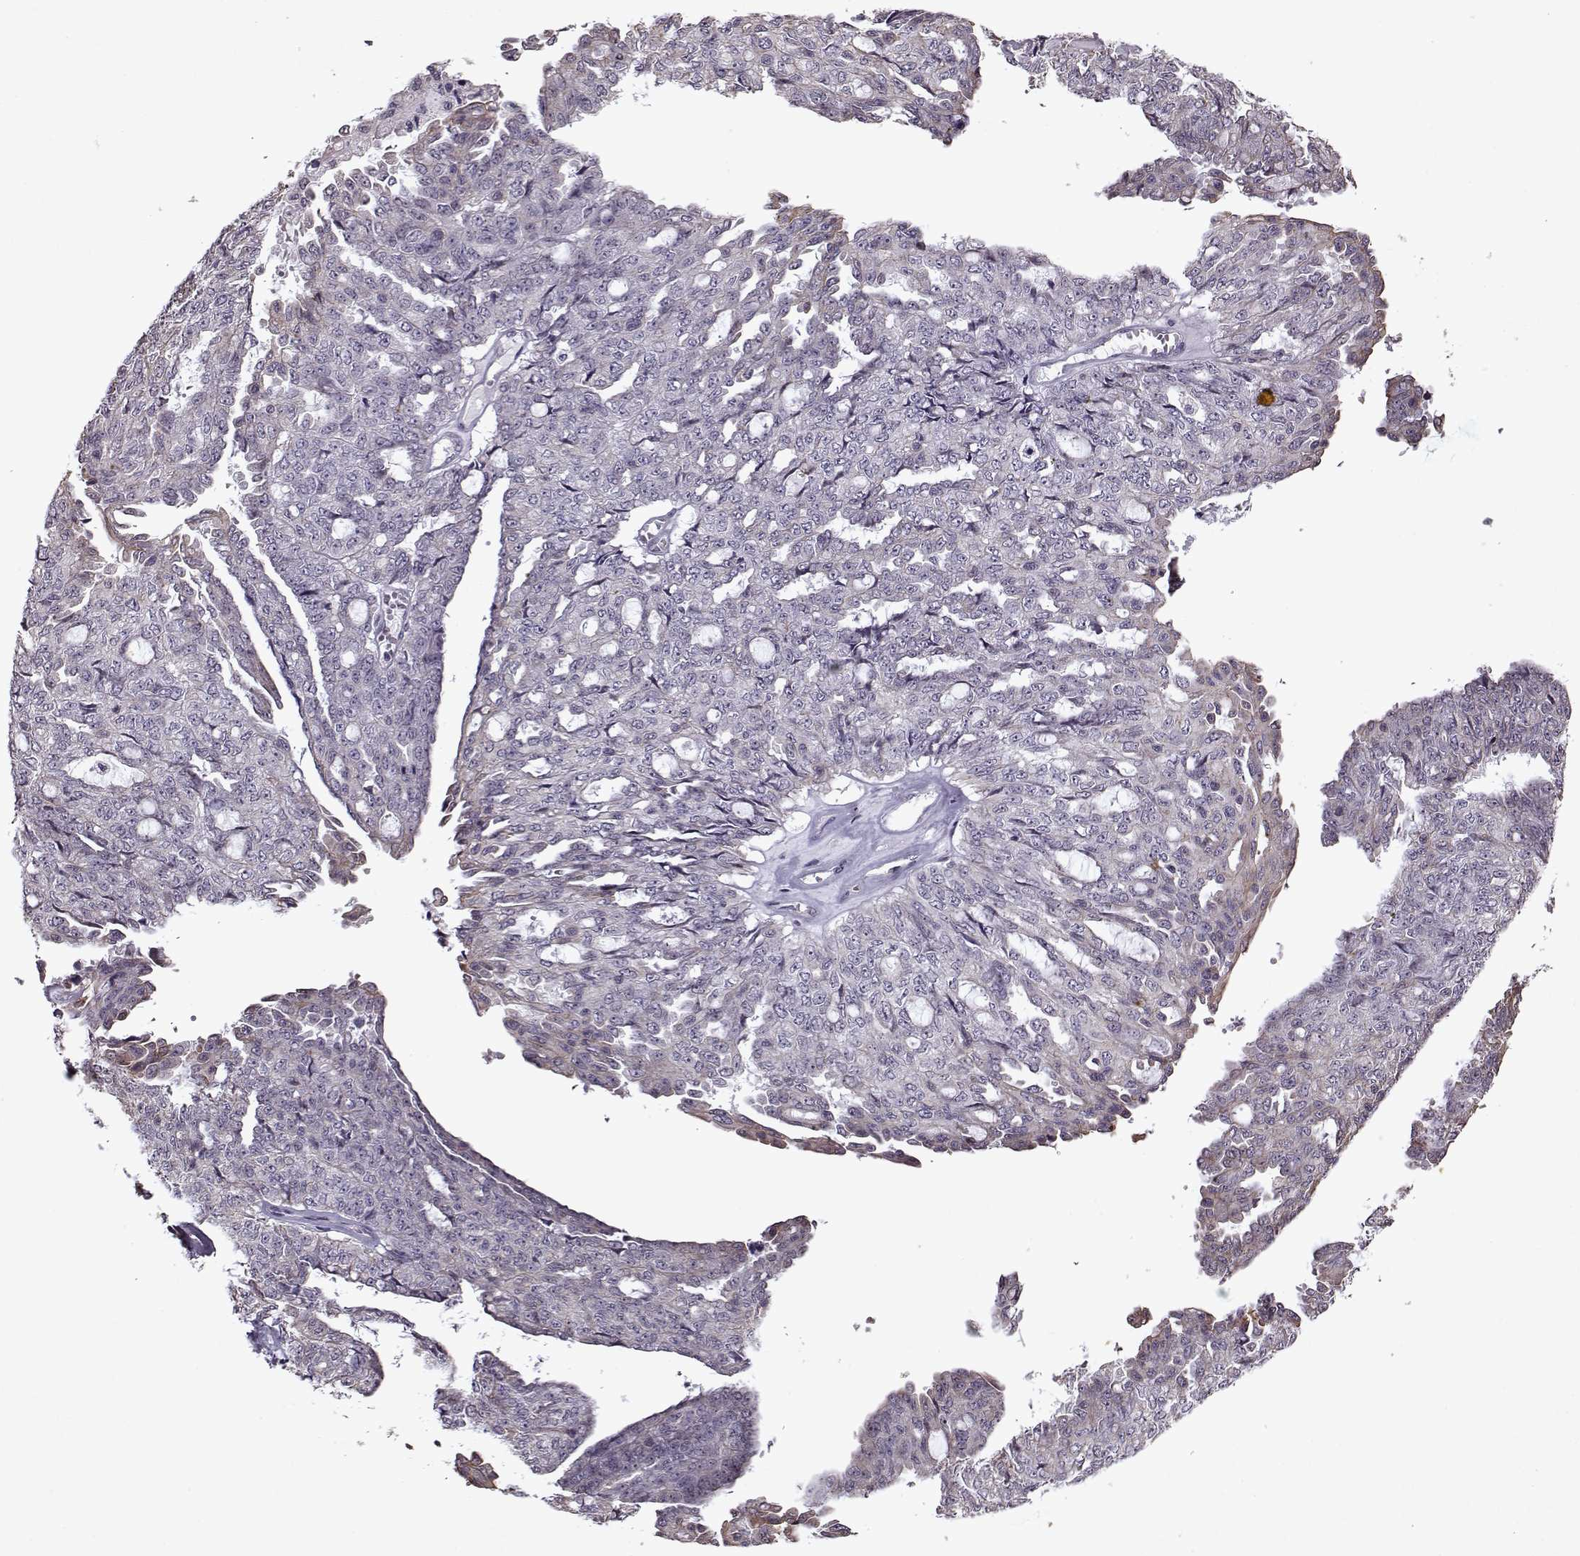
{"staining": {"intensity": "negative", "quantity": "none", "location": "none"}, "tissue": "ovarian cancer", "cell_type": "Tumor cells", "image_type": "cancer", "snomed": [{"axis": "morphology", "description": "Cystadenocarcinoma, serous, NOS"}, {"axis": "topography", "description": "Ovary"}], "caption": "Immunohistochemistry of human serous cystadenocarcinoma (ovarian) shows no staining in tumor cells. (Immunohistochemistry, brightfield microscopy, high magnification).", "gene": "KRT9", "patient": {"sex": "female", "age": 71}}